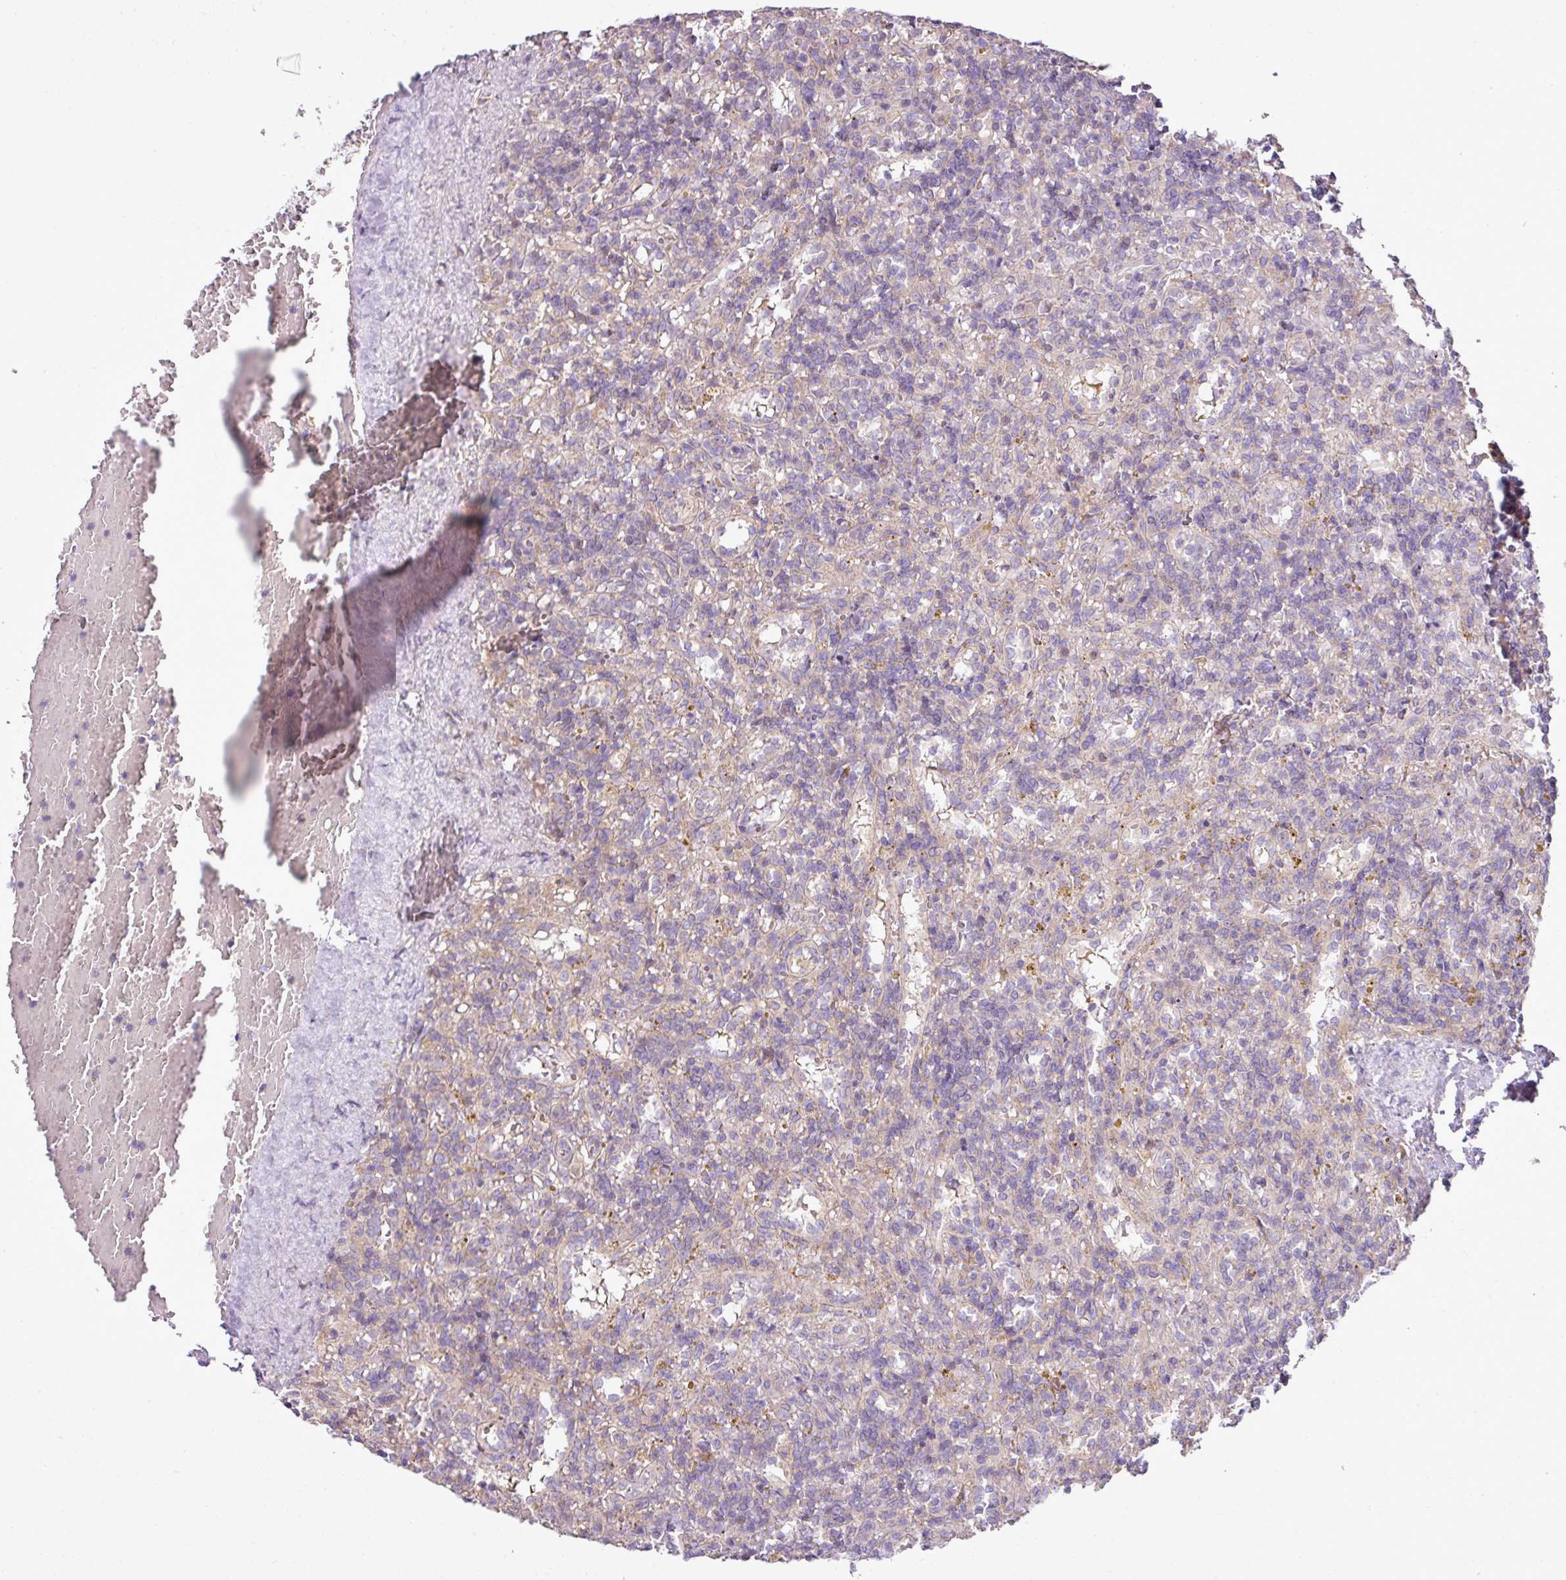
{"staining": {"intensity": "negative", "quantity": "none", "location": "none"}, "tissue": "lymphoma", "cell_type": "Tumor cells", "image_type": "cancer", "snomed": [{"axis": "morphology", "description": "Malignant lymphoma, non-Hodgkin's type, Low grade"}, {"axis": "topography", "description": "Spleen"}], "caption": "Immunohistochemistry image of human malignant lymphoma, non-Hodgkin's type (low-grade) stained for a protein (brown), which demonstrates no staining in tumor cells. Nuclei are stained in blue.", "gene": "COX18", "patient": {"sex": "male", "age": 67}}